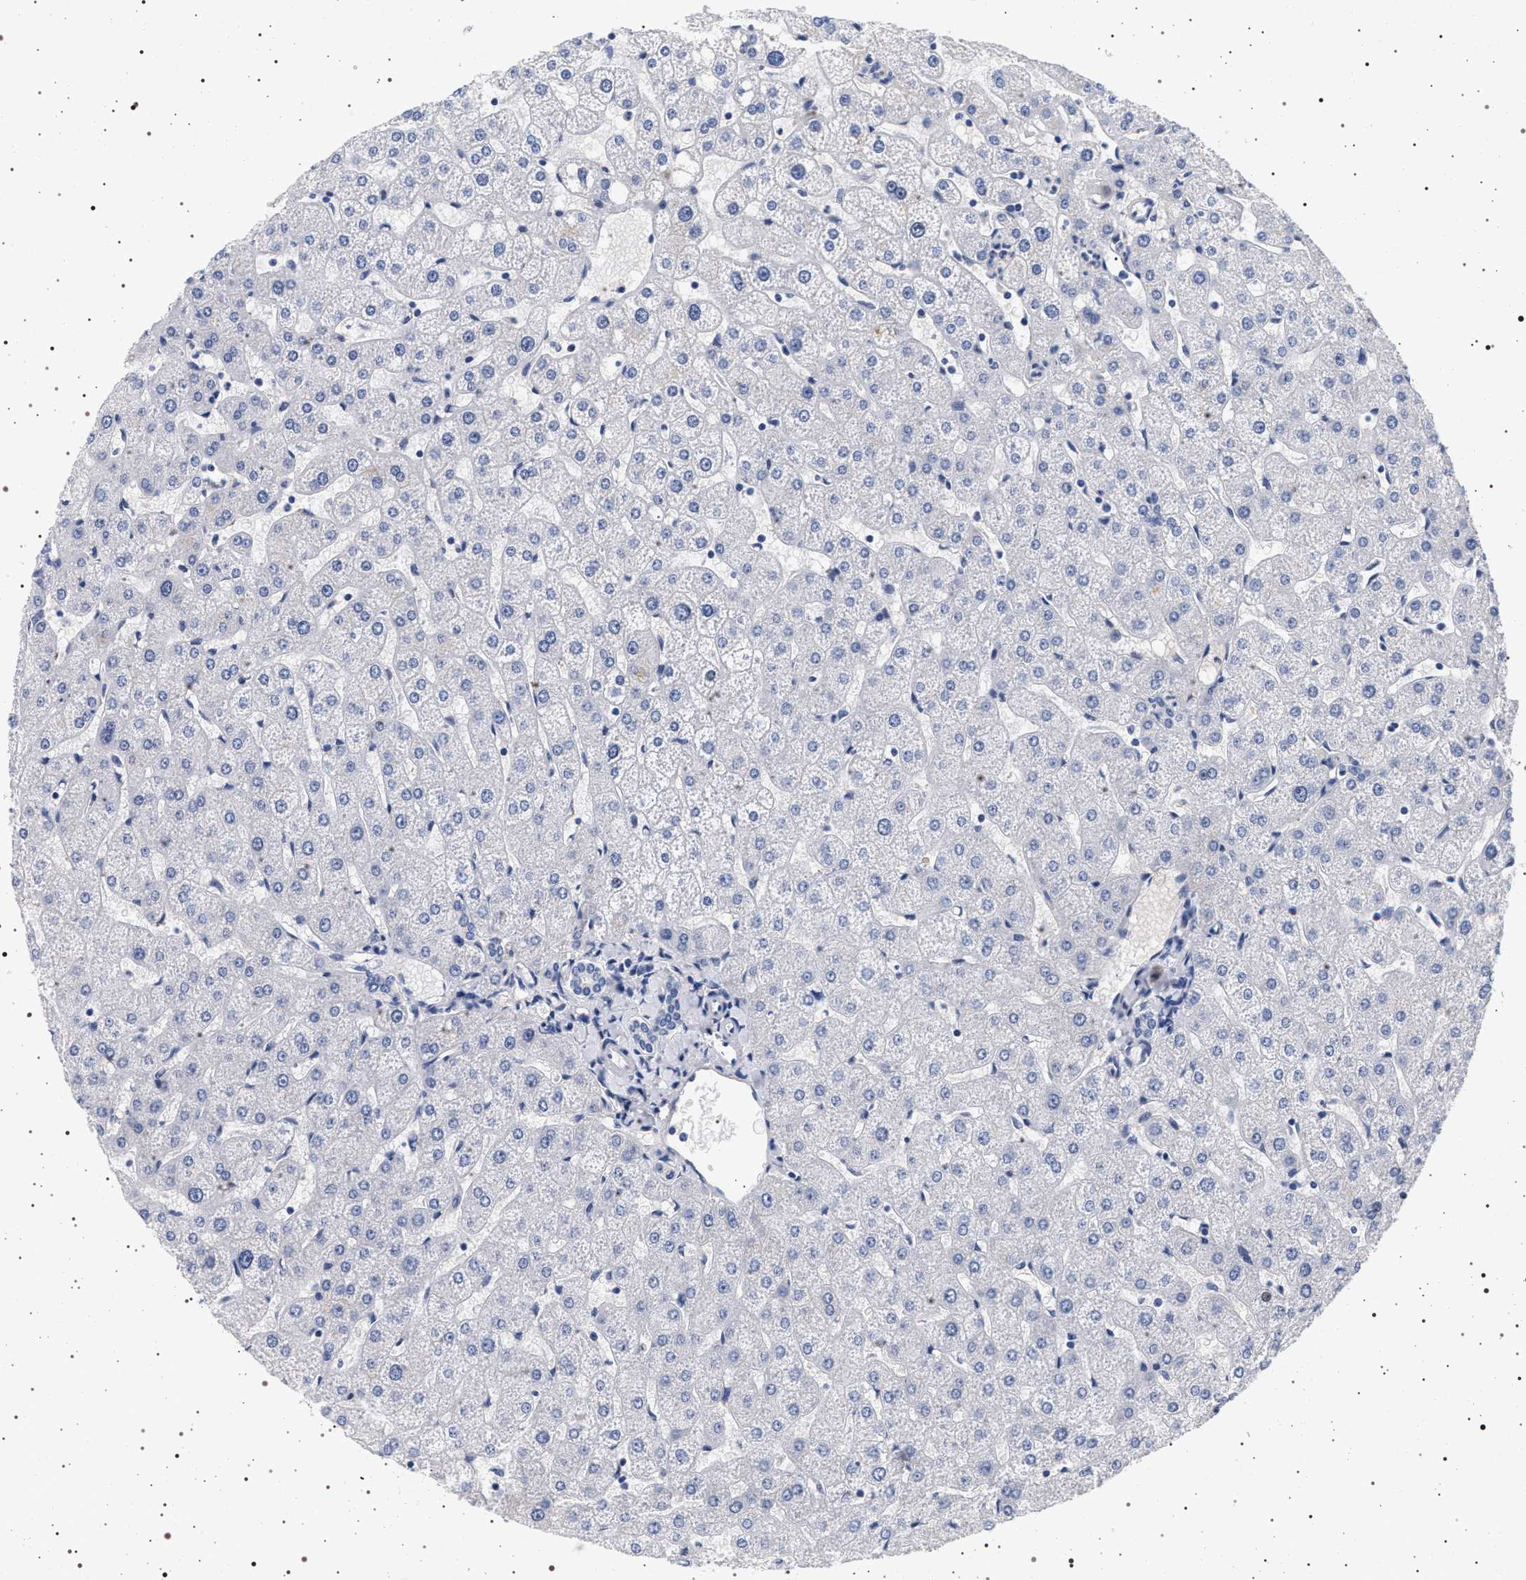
{"staining": {"intensity": "negative", "quantity": "none", "location": "none"}, "tissue": "liver", "cell_type": "Cholangiocytes", "image_type": "normal", "snomed": [{"axis": "morphology", "description": "Normal tissue, NOS"}, {"axis": "topography", "description": "Liver"}], "caption": "The photomicrograph shows no staining of cholangiocytes in normal liver.", "gene": "MAPK10", "patient": {"sex": "male", "age": 67}}